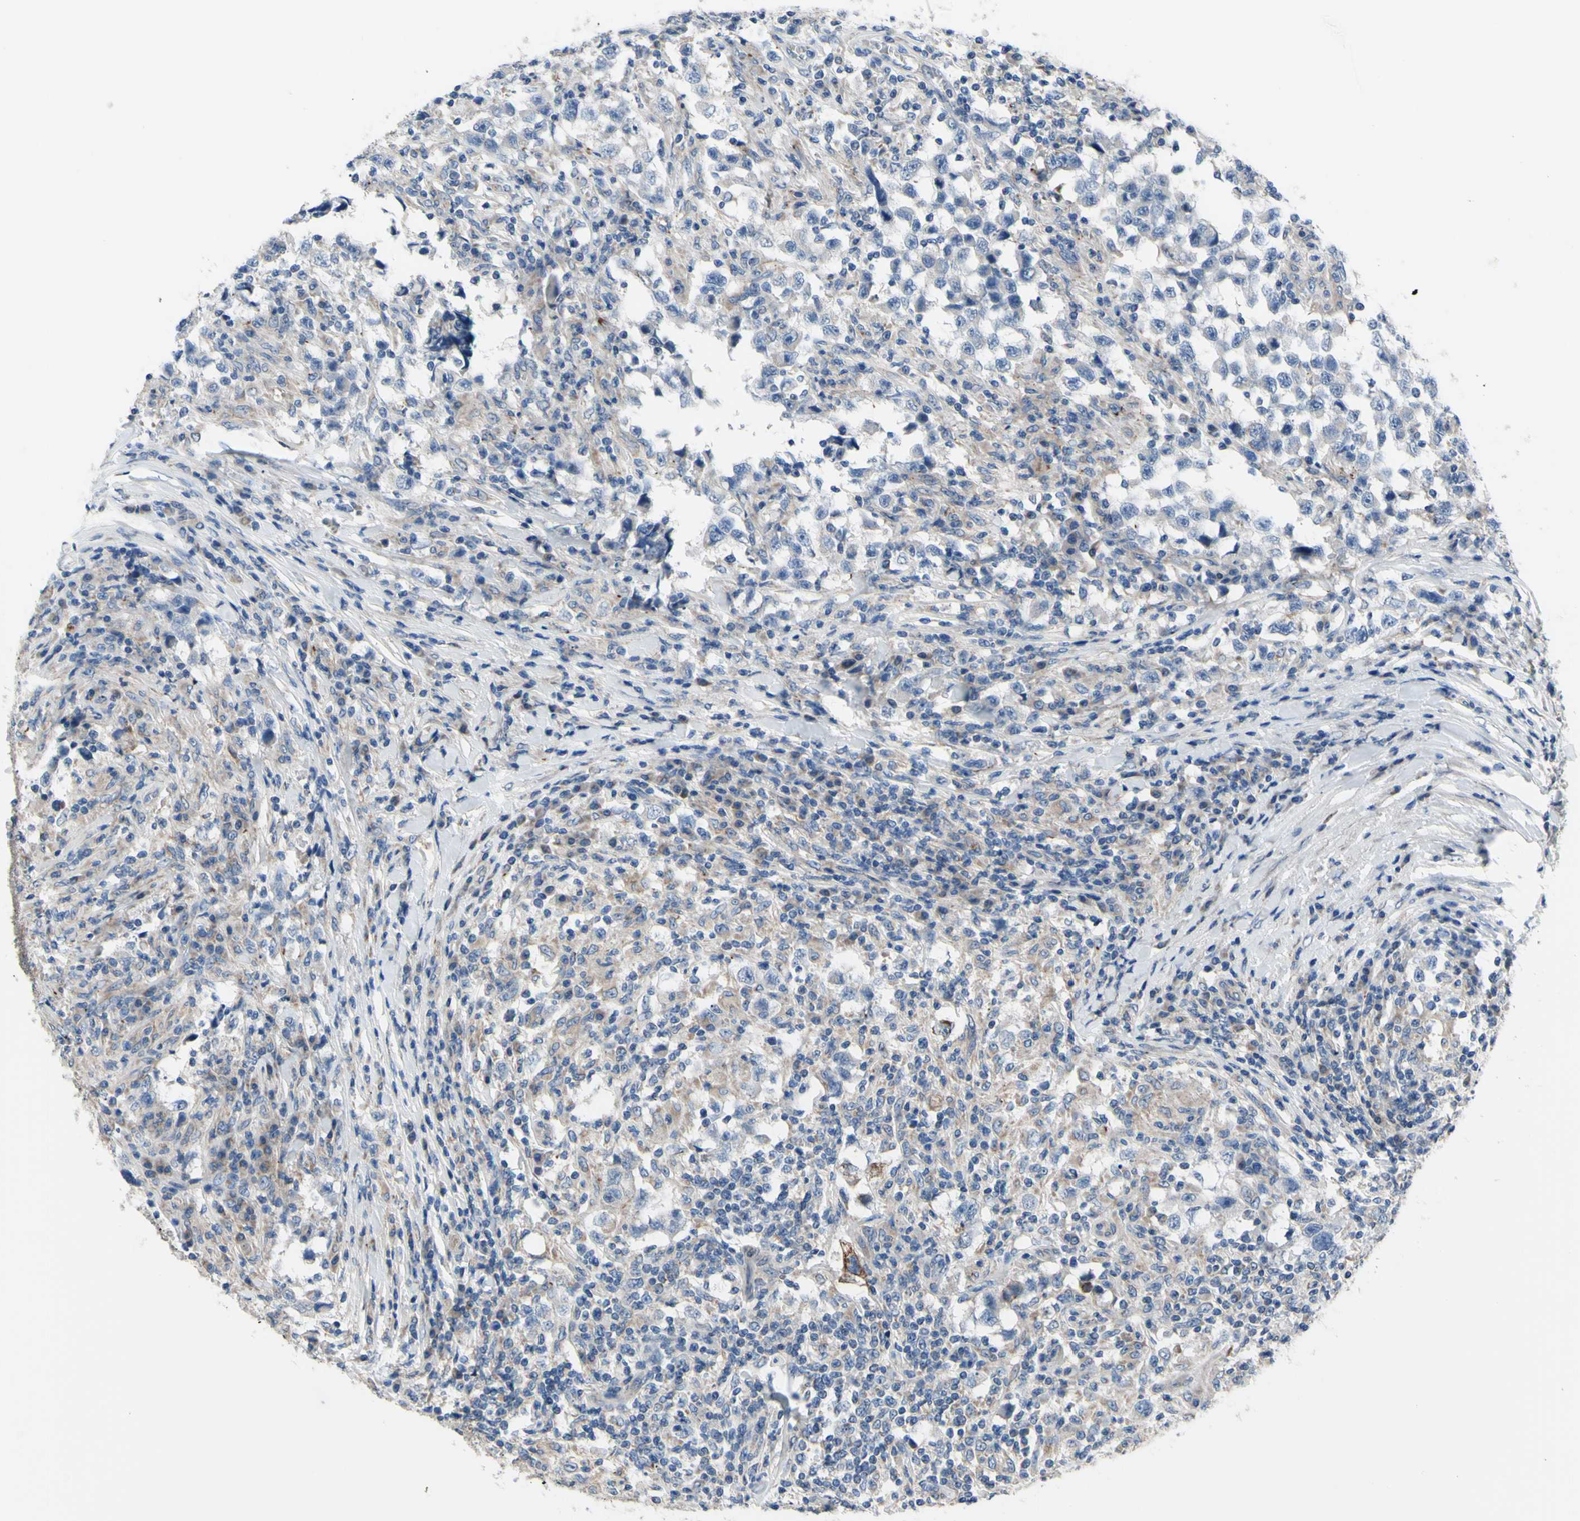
{"staining": {"intensity": "weak", "quantity": "<25%", "location": "cytoplasmic/membranous"}, "tissue": "testis cancer", "cell_type": "Tumor cells", "image_type": "cancer", "snomed": [{"axis": "morphology", "description": "Carcinoma, Embryonal, NOS"}, {"axis": "topography", "description": "Testis"}], "caption": "Immunohistochemistry (IHC) image of embryonal carcinoma (testis) stained for a protein (brown), which displays no staining in tumor cells.", "gene": "GRAMD2B", "patient": {"sex": "male", "age": 21}}